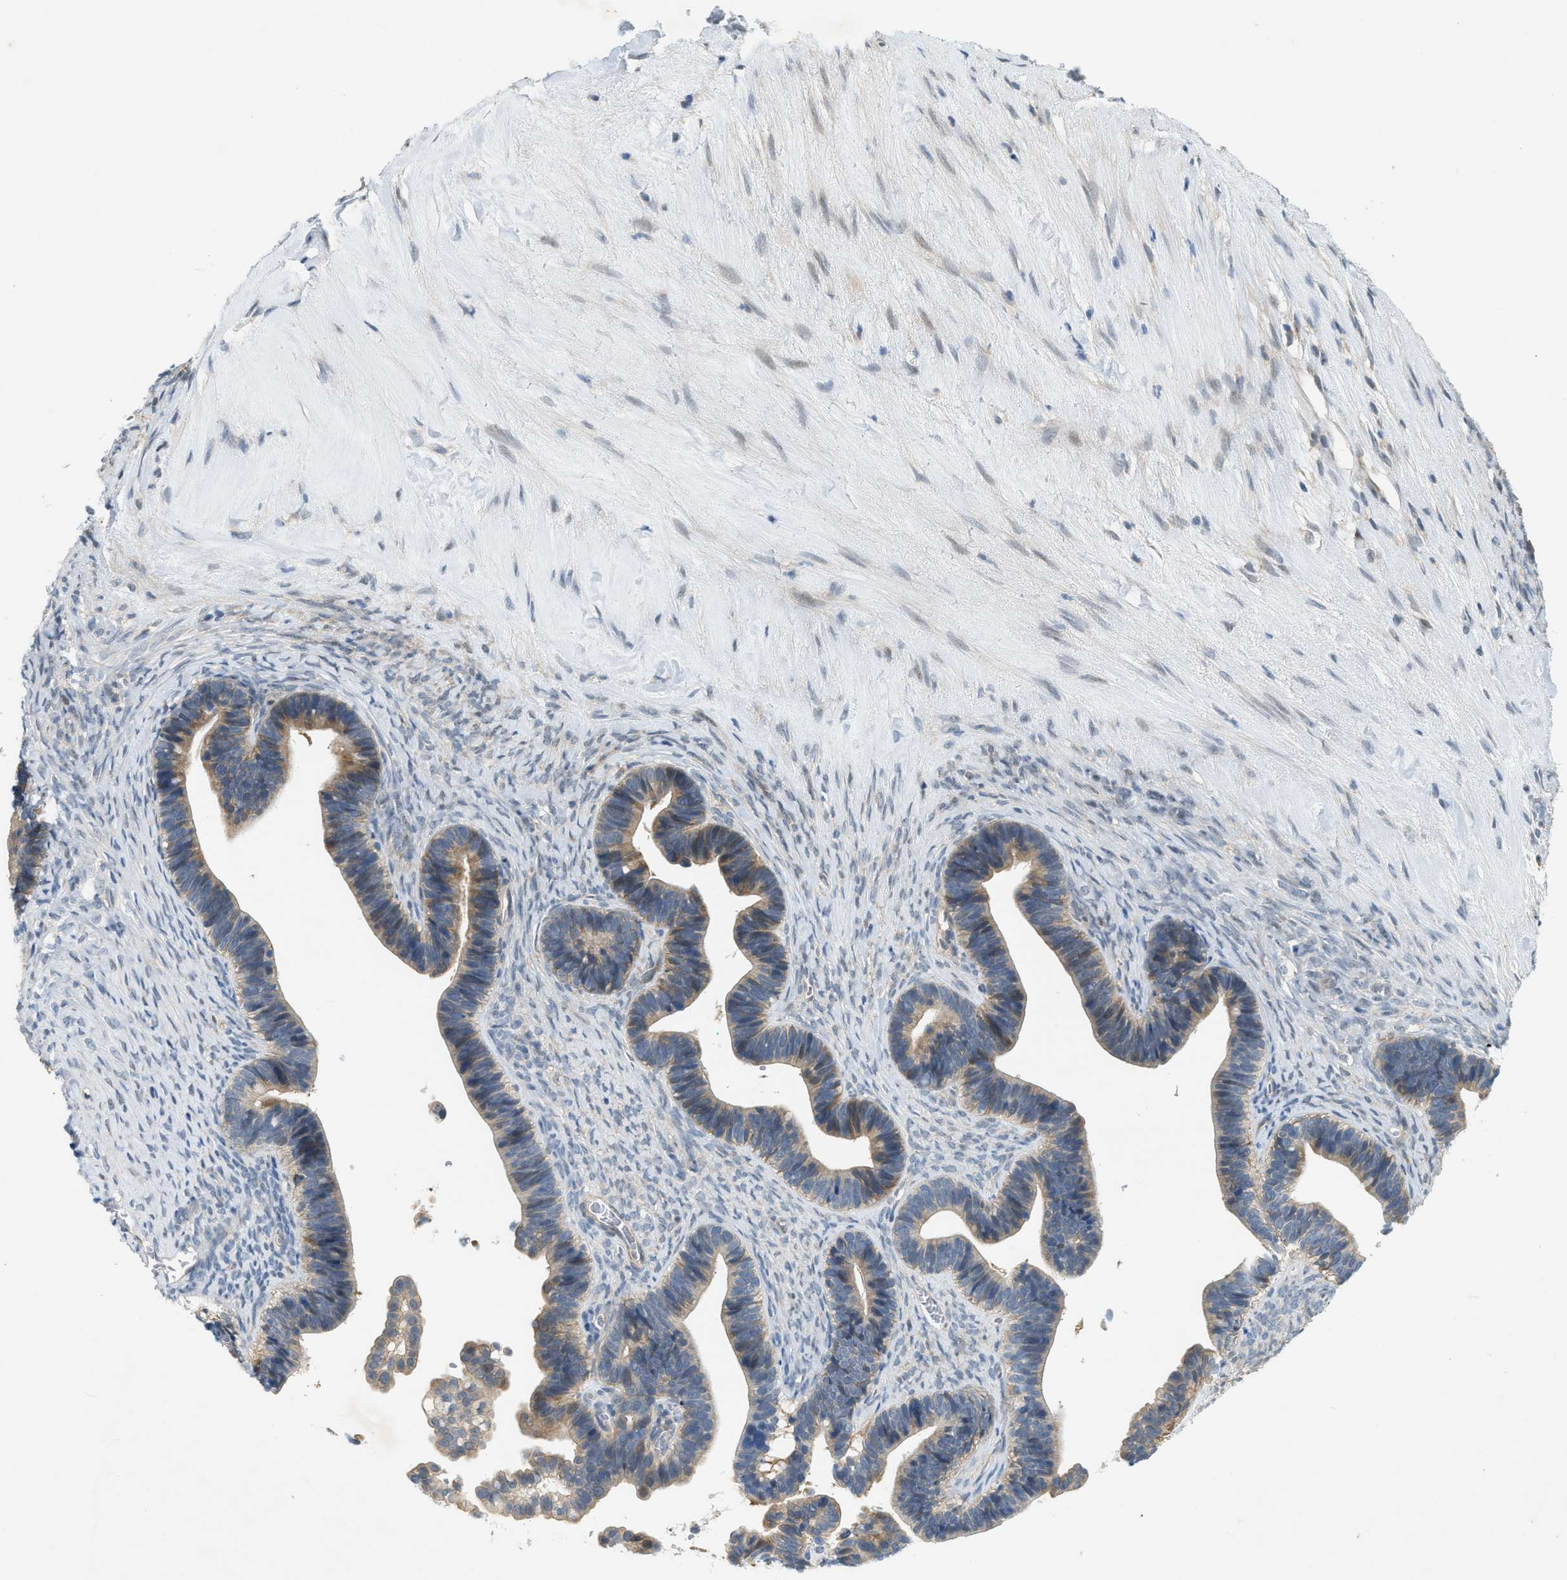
{"staining": {"intensity": "weak", "quantity": ">75%", "location": "cytoplasmic/membranous"}, "tissue": "ovarian cancer", "cell_type": "Tumor cells", "image_type": "cancer", "snomed": [{"axis": "morphology", "description": "Cystadenocarcinoma, serous, NOS"}, {"axis": "topography", "description": "Ovary"}], "caption": "Ovarian cancer stained with a brown dye displays weak cytoplasmic/membranous positive staining in approximately >75% of tumor cells.", "gene": "PDCL3", "patient": {"sex": "female", "age": 56}}